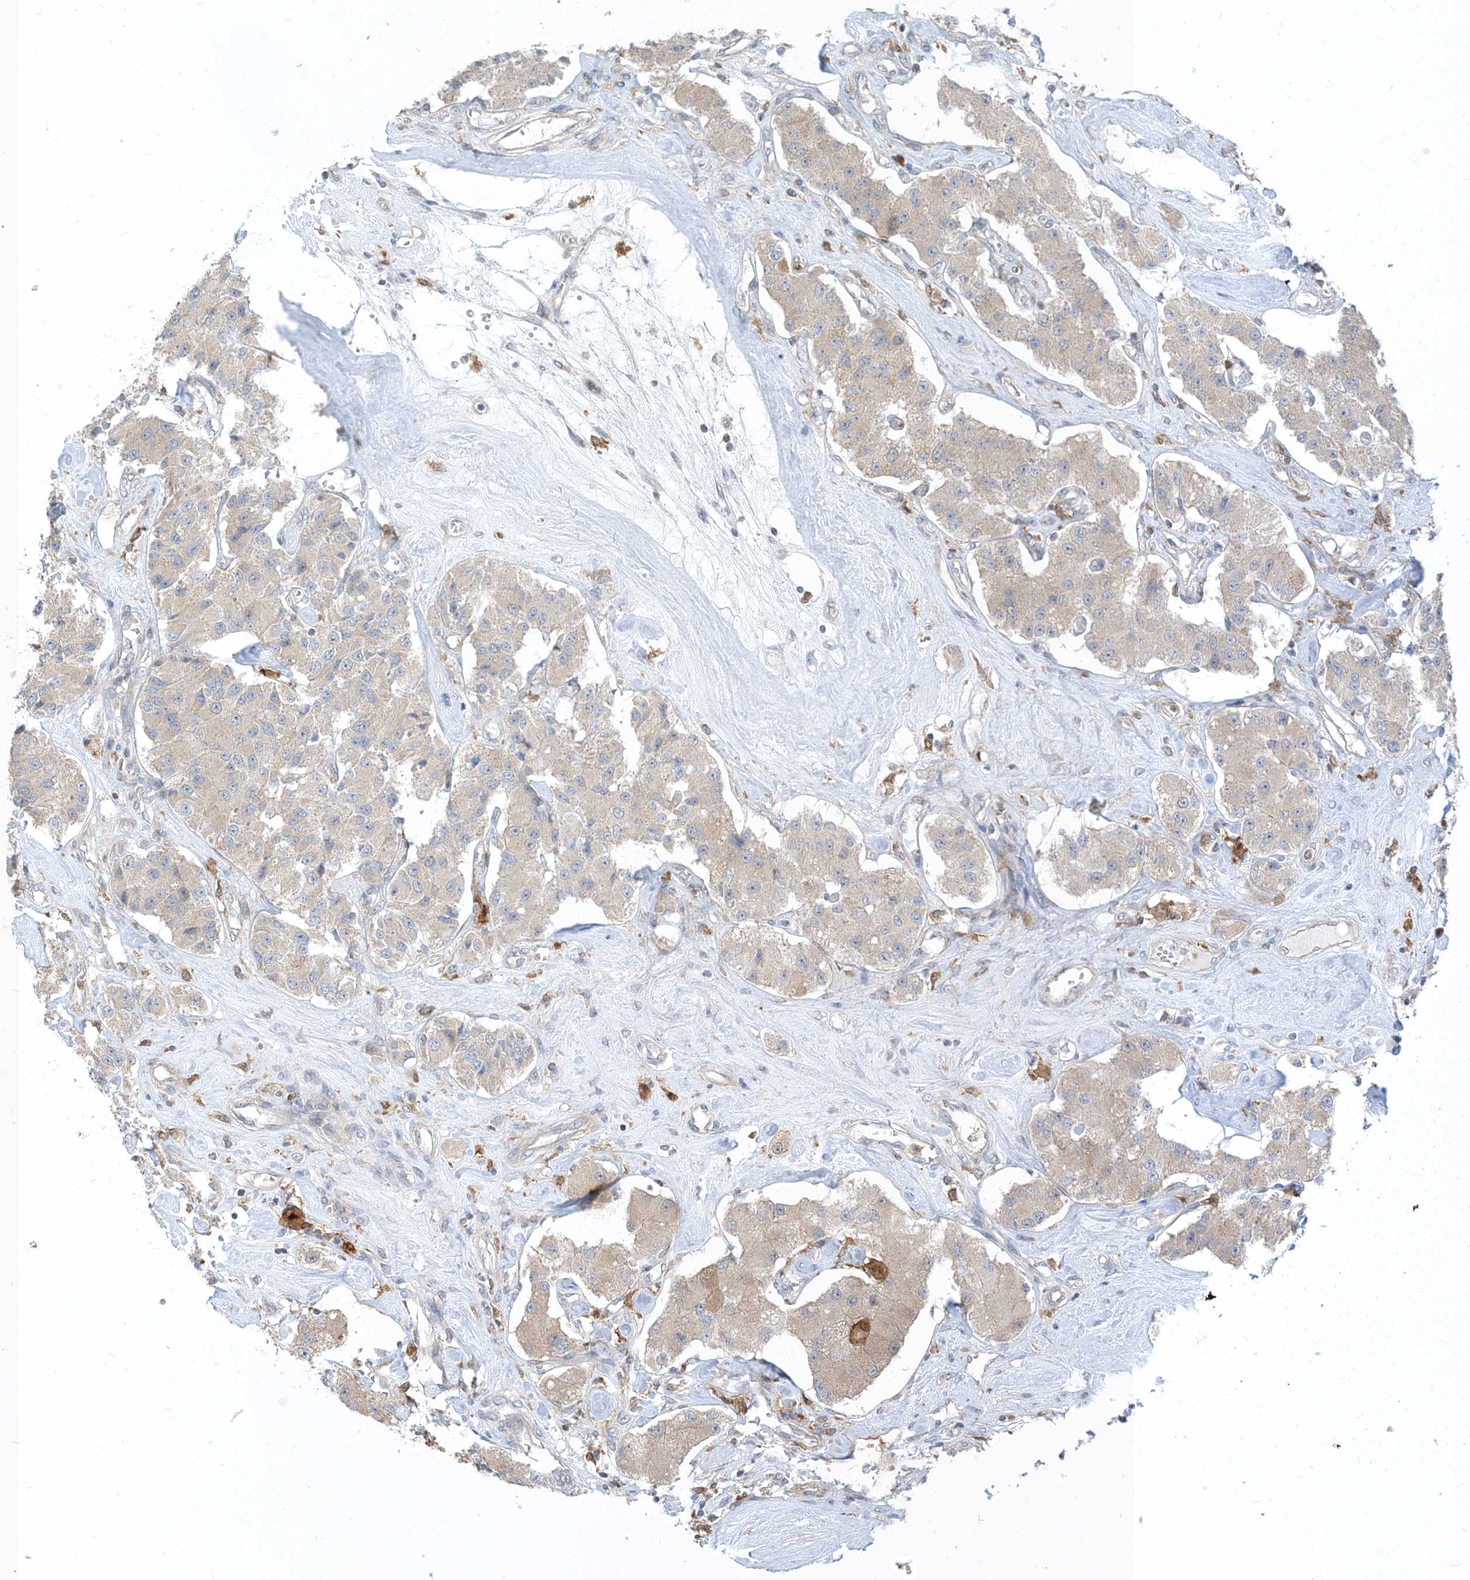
{"staining": {"intensity": "weak", "quantity": "<25%", "location": "cytoplasmic/membranous"}, "tissue": "carcinoid", "cell_type": "Tumor cells", "image_type": "cancer", "snomed": [{"axis": "morphology", "description": "Carcinoid, malignant, NOS"}, {"axis": "topography", "description": "Pancreas"}], "caption": "Photomicrograph shows no significant protein positivity in tumor cells of carcinoid.", "gene": "NAGK", "patient": {"sex": "male", "age": 41}}